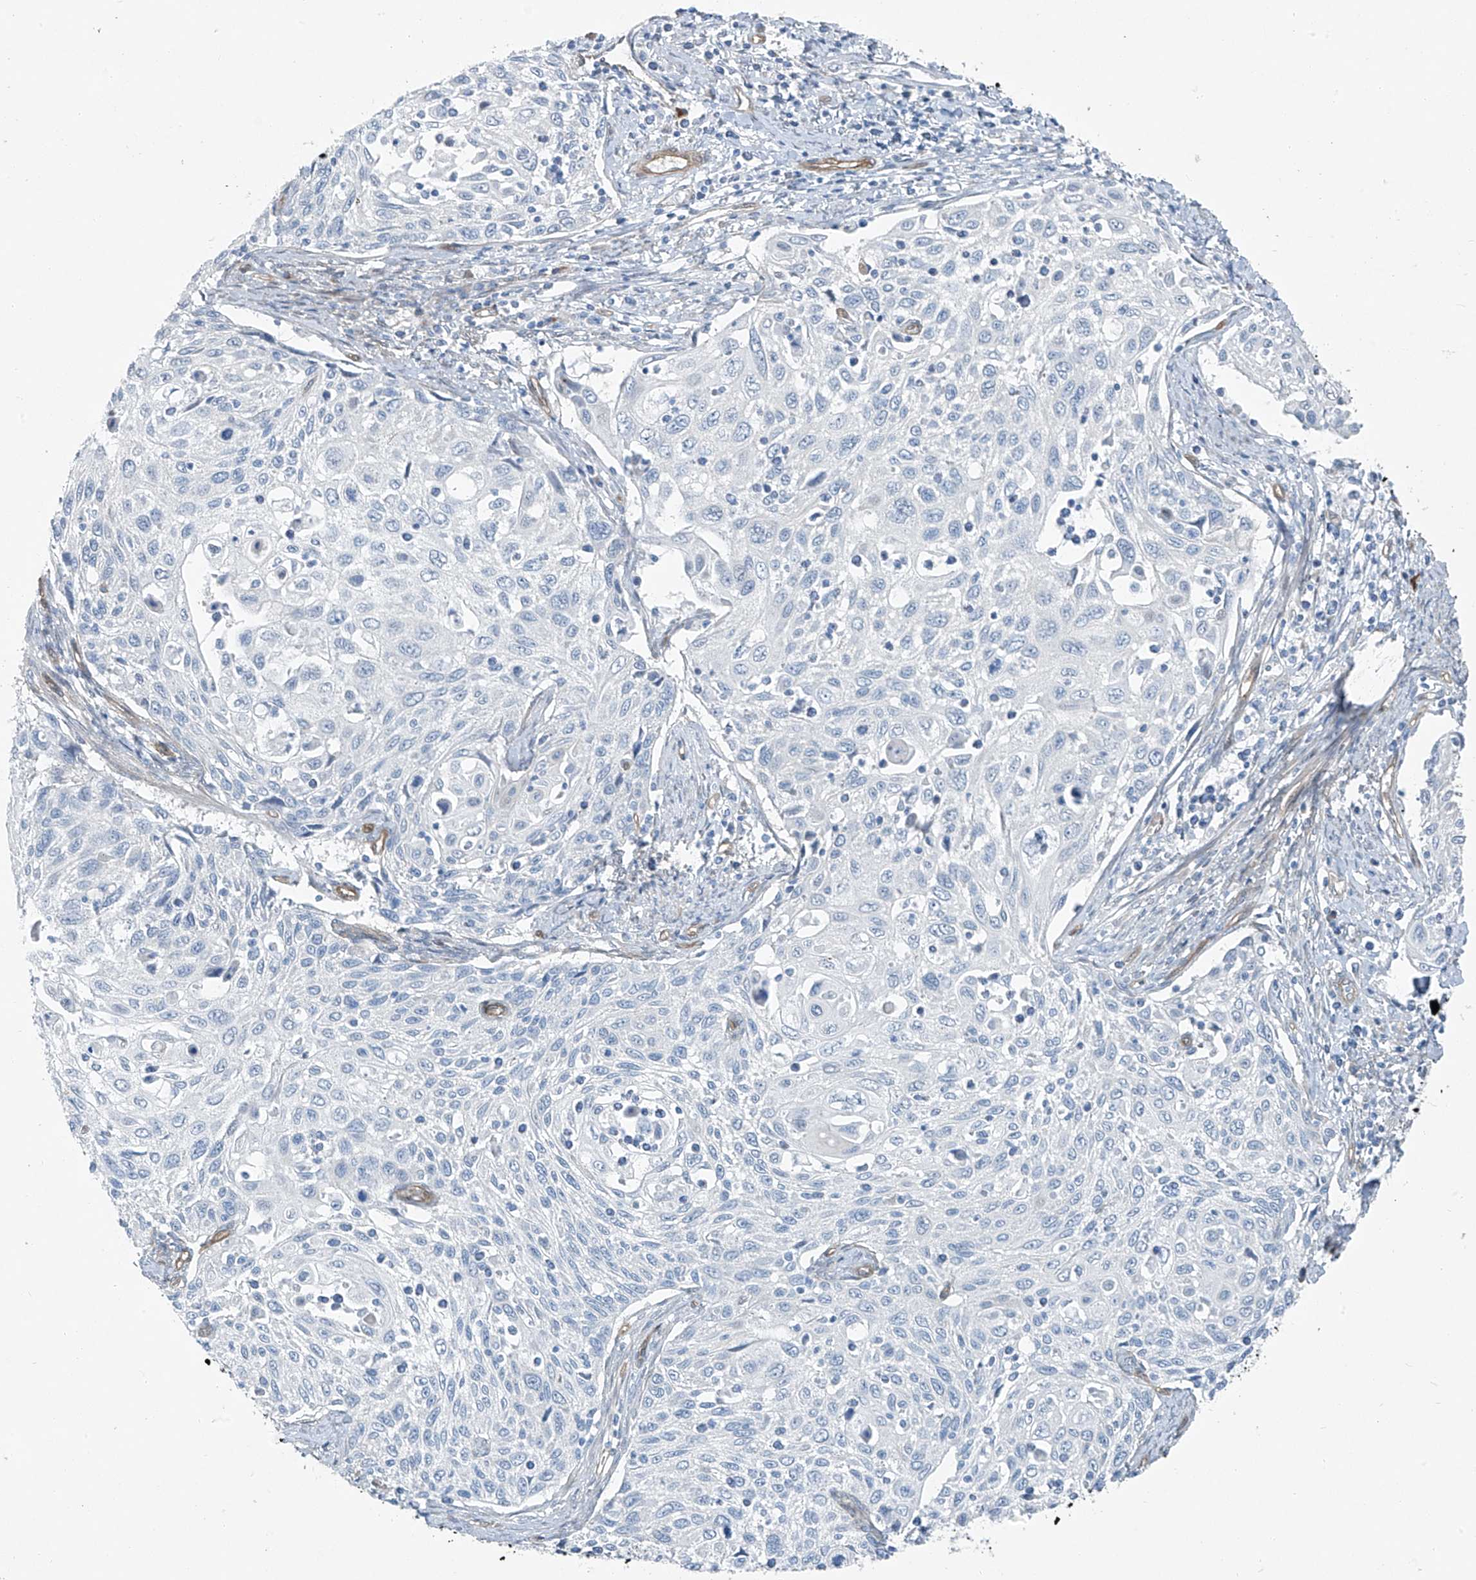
{"staining": {"intensity": "negative", "quantity": "none", "location": "none"}, "tissue": "cervical cancer", "cell_type": "Tumor cells", "image_type": "cancer", "snomed": [{"axis": "morphology", "description": "Squamous cell carcinoma, NOS"}, {"axis": "topography", "description": "Cervix"}], "caption": "IHC image of neoplastic tissue: squamous cell carcinoma (cervical) stained with DAB (3,3'-diaminobenzidine) demonstrates no significant protein staining in tumor cells. (Immunohistochemistry (ihc), brightfield microscopy, high magnification).", "gene": "TNS2", "patient": {"sex": "female", "age": 70}}